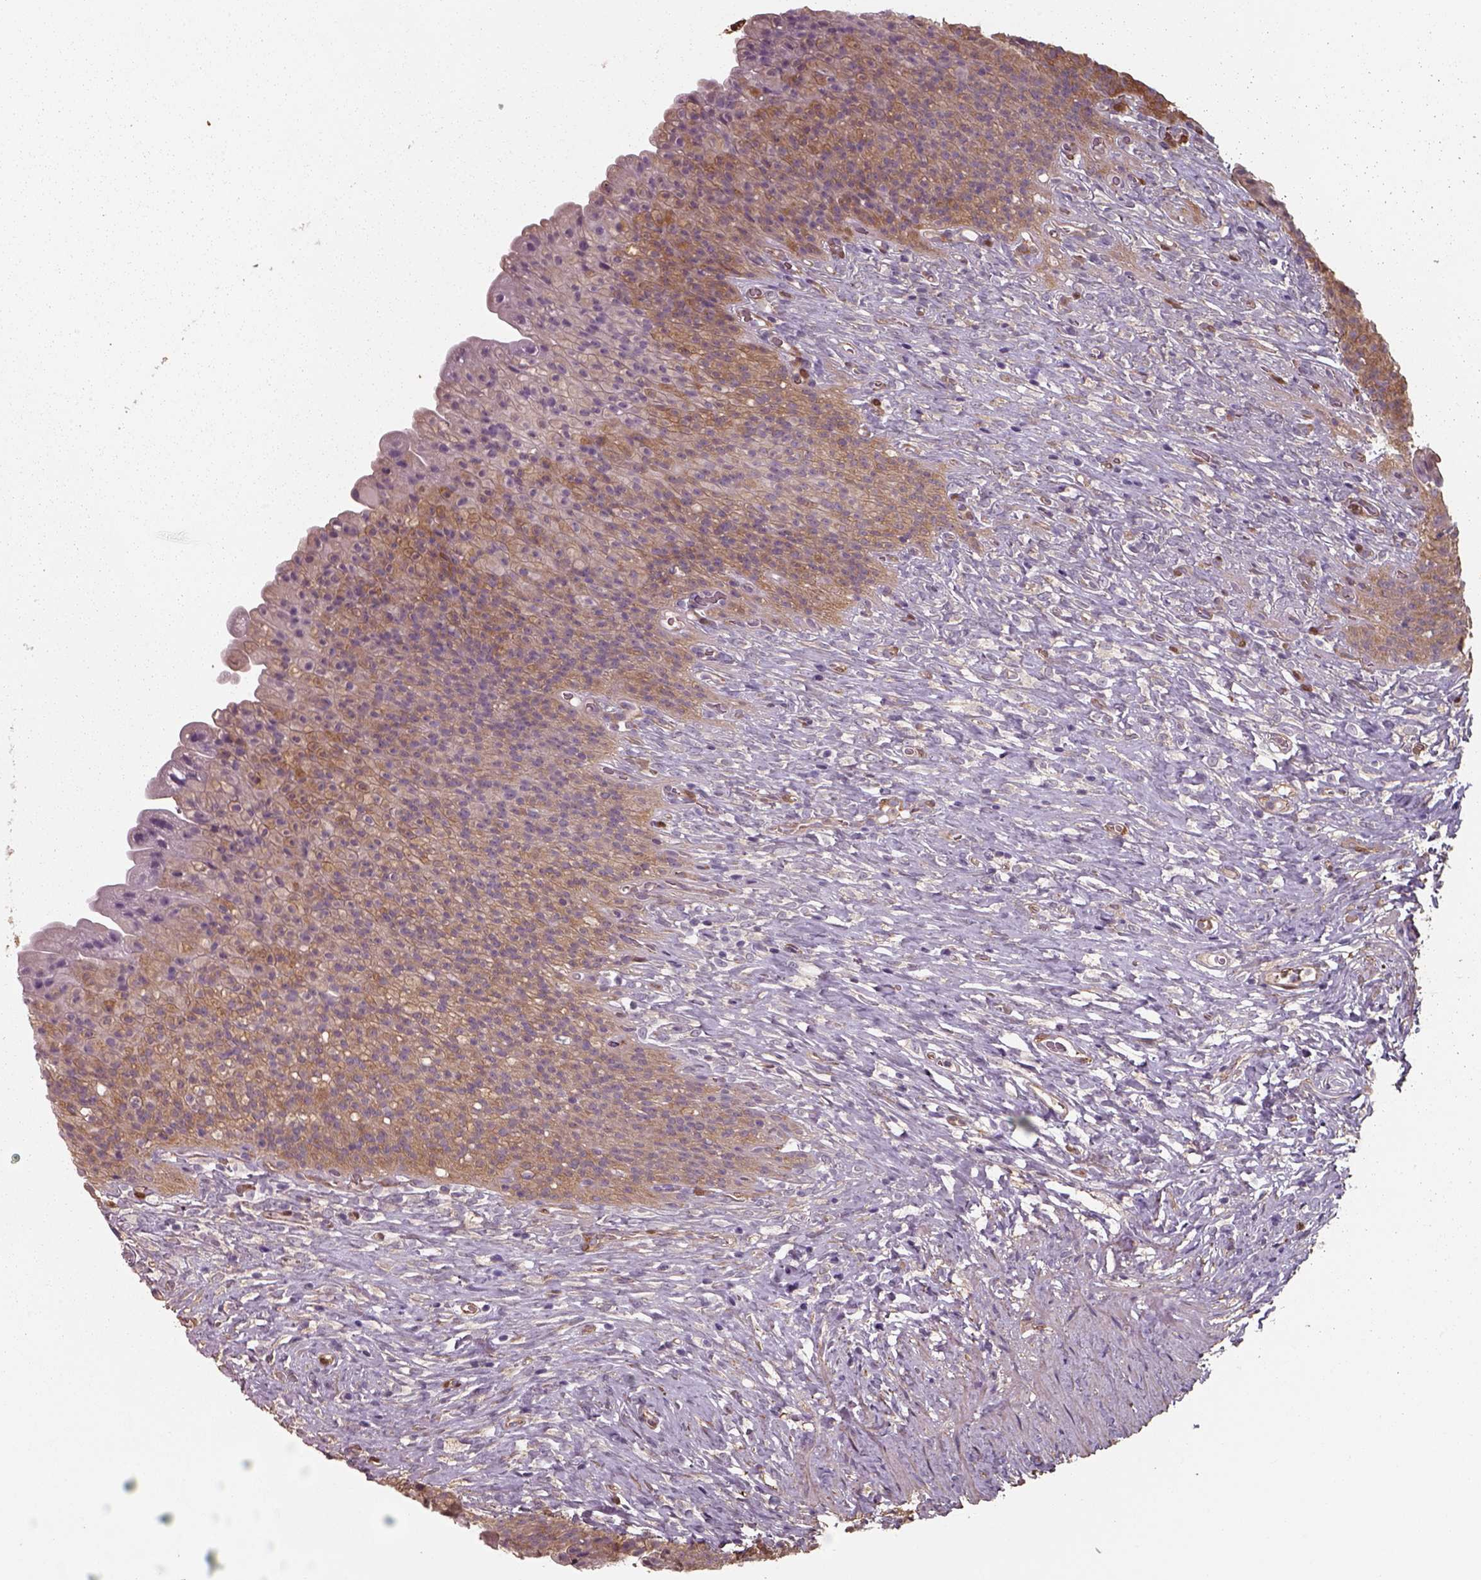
{"staining": {"intensity": "moderate", "quantity": ">75%", "location": "cytoplasmic/membranous"}, "tissue": "urinary bladder", "cell_type": "Urothelial cells", "image_type": "normal", "snomed": [{"axis": "morphology", "description": "Normal tissue, NOS"}, {"axis": "topography", "description": "Urinary bladder"}, {"axis": "topography", "description": "Prostate"}], "caption": "A brown stain labels moderate cytoplasmic/membranous expression of a protein in urothelial cells of benign human urinary bladder. Nuclei are stained in blue.", "gene": "ISYNA1", "patient": {"sex": "male", "age": 76}}